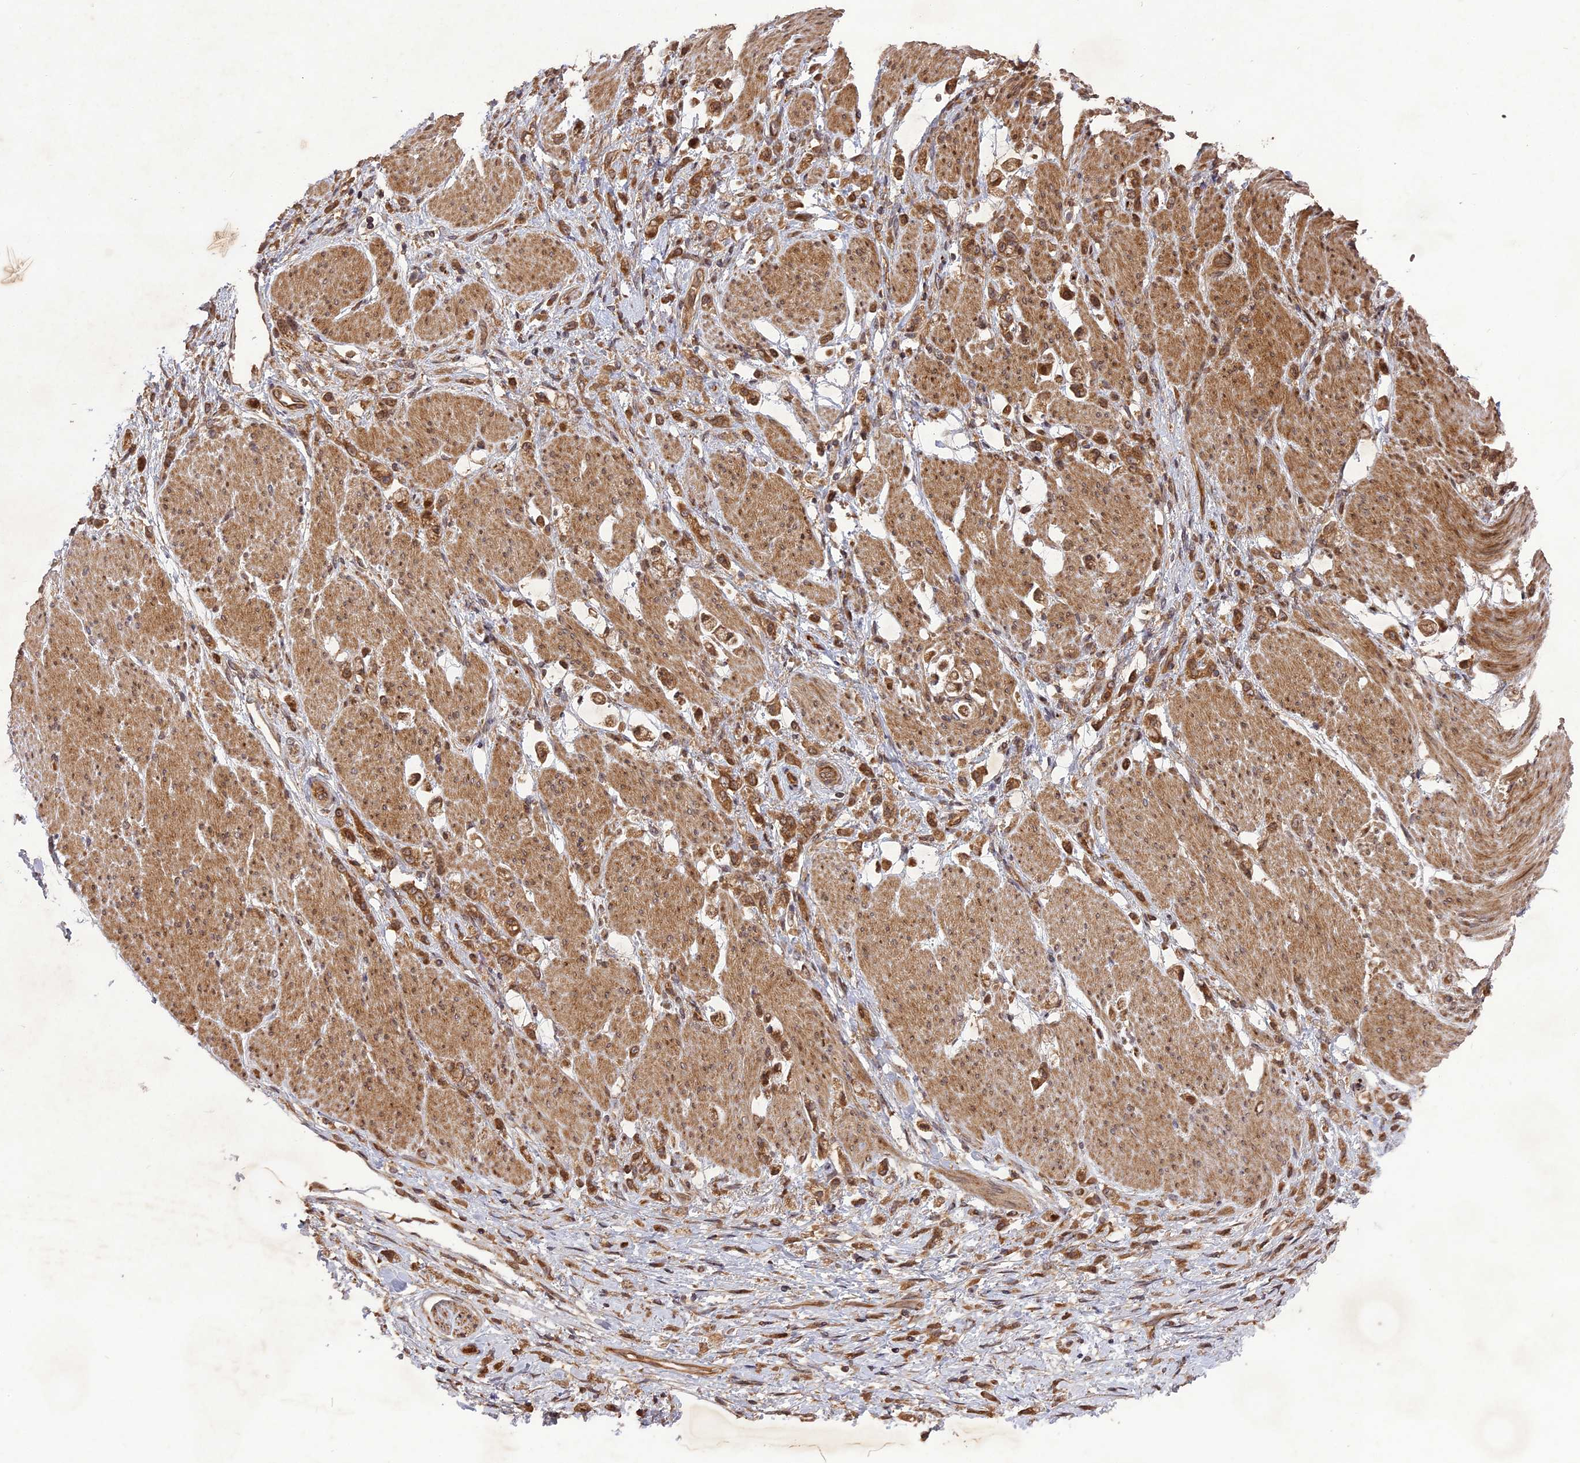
{"staining": {"intensity": "moderate", "quantity": ">75%", "location": "cytoplasmic/membranous"}, "tissue": "stomach cancer", "cell_type": "Tumor cells", "image_type": "cancer", "snomed": [{"axis": "morphology", "description": "Adenocarcinoma, NOS"}, {"axis": "topography", "description": "Stomach"}], "caption": "Protein expression analysis of human stomach cancer (adenocarcinoma) reveals moderate cytoplasmic/membranous expression in about >75% of tumor cells.", "gene": "TMUB2", "patient": {"sex": "female", "age": 60}}